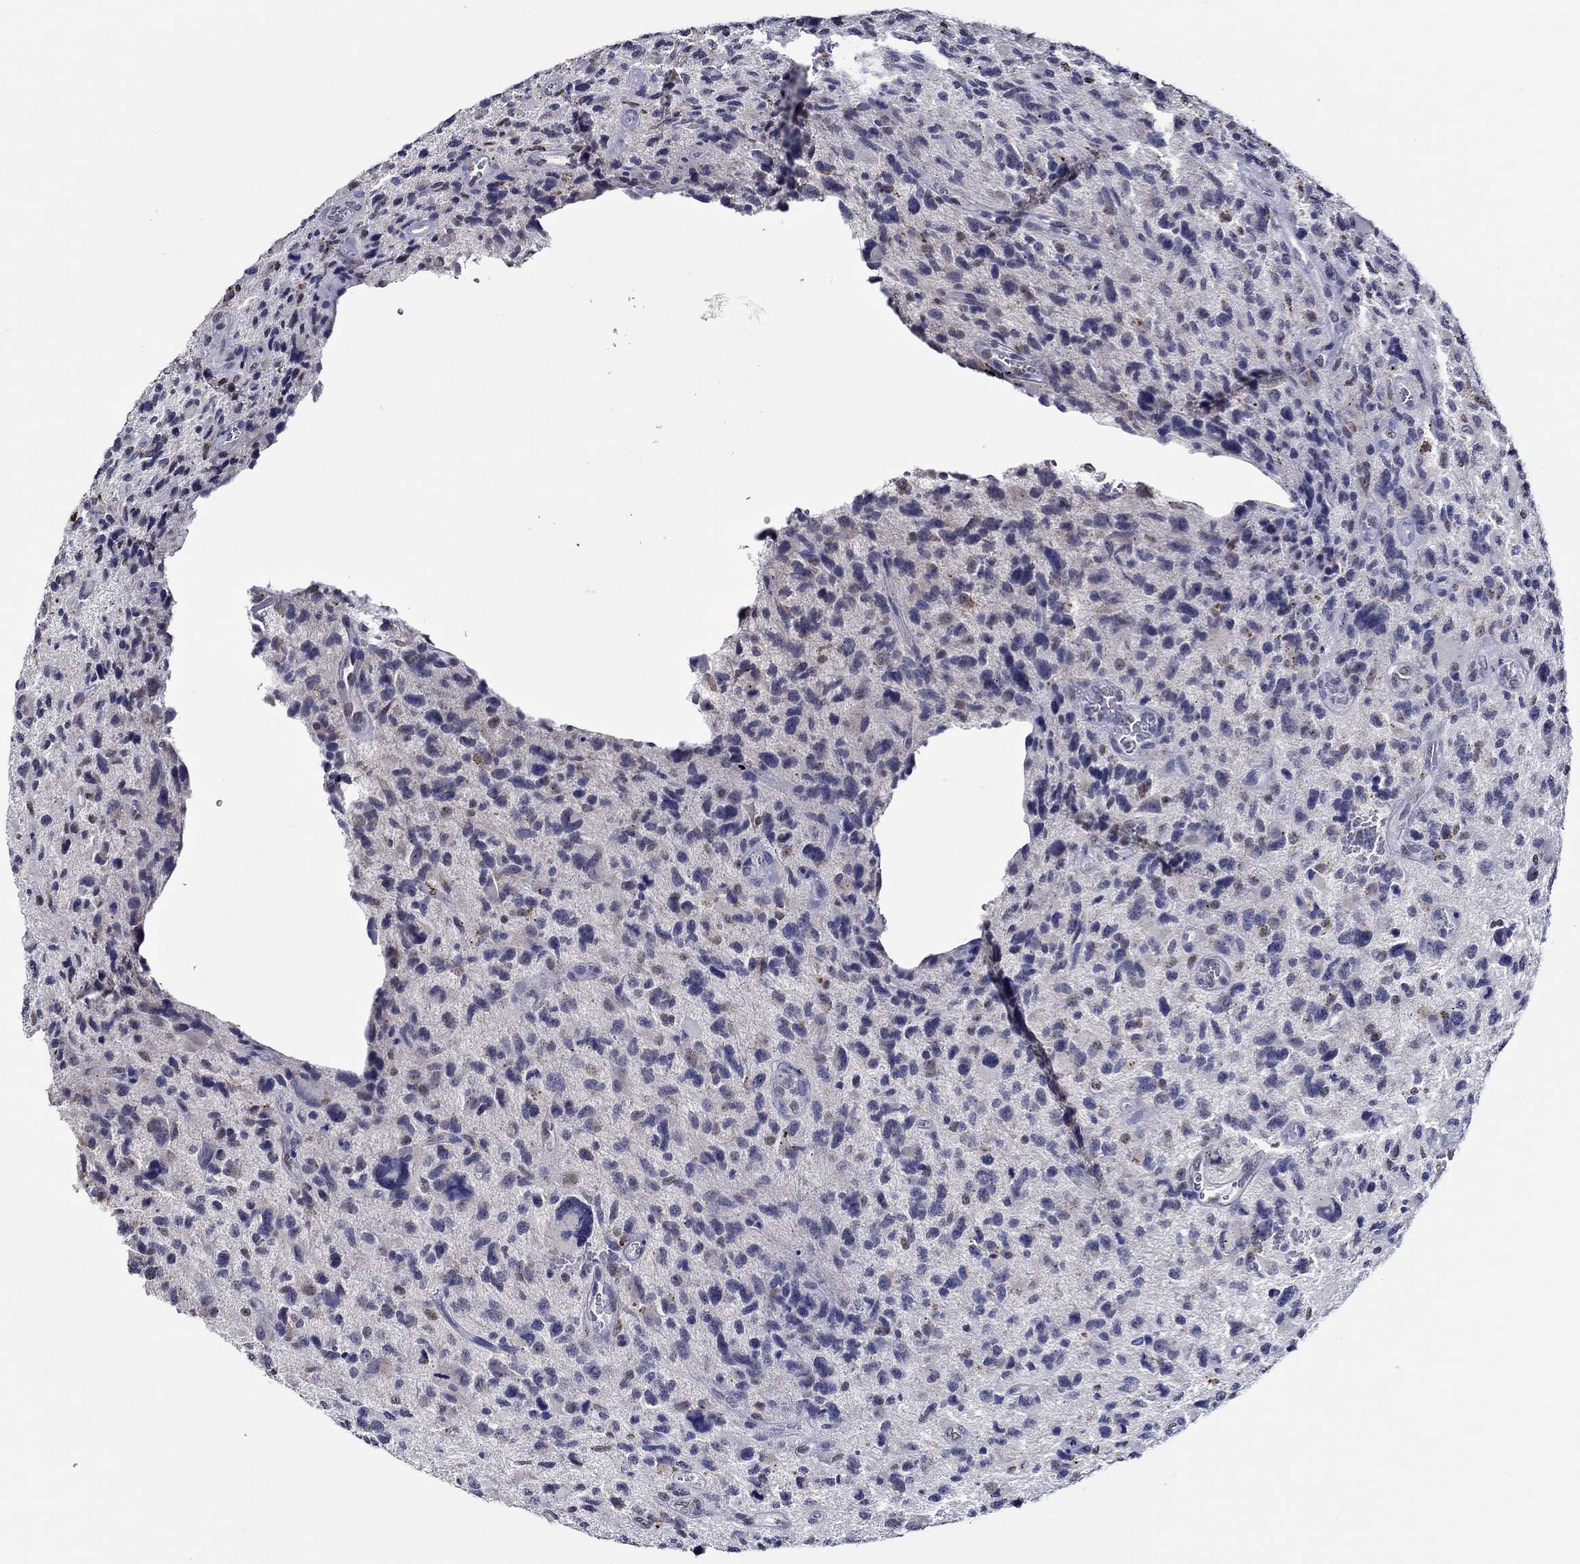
{"staining": {"intensity": "negative", "quantity": "none", "location": "none"}, "tissue": "glioma", "cell_type": "Tumor cells", "image_type": "cancer", "snomed": [{"axis": "morphology", "description": "Glioma, malignant, NOS"}, {"axis": "morphology", "description": "Glioma, malignant, High grade"}, {"axis": "topography", "description": "Brain"}], "caption": "This is an immunohistochemistry (IHC) histopathology image of human malignant high-grade glioma. There is no staining in tumor cells.", "gene": "GATA2", "patient": {"sex": "female", "age": 71}}